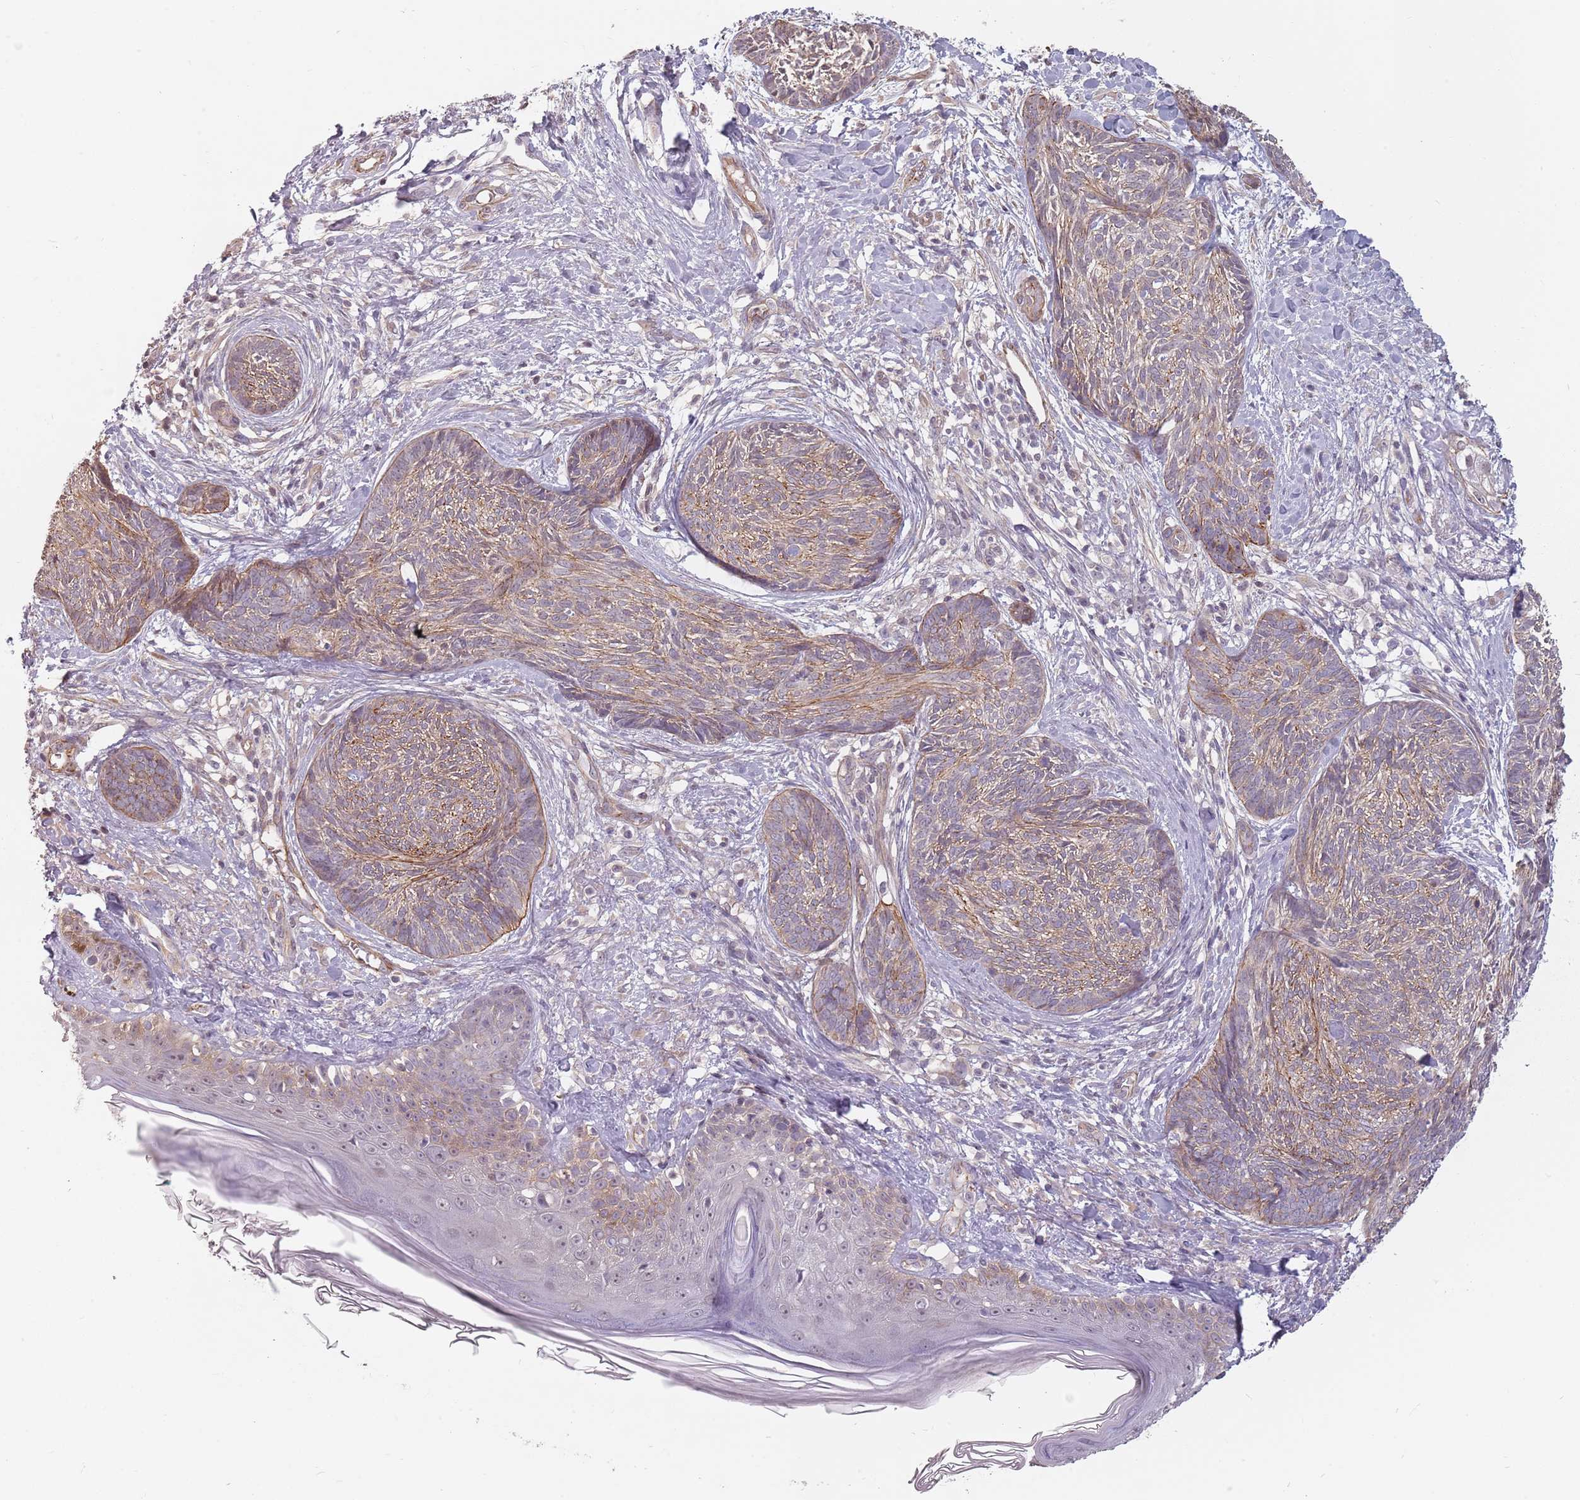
{"staining": {"intensity": "weak", "quantity": "25%-75%", "location": "cytoplasmic/membranous"}, "tissue": "skin cancer", "cell_type": "Tumor cells", "image_type": "cancer", "snomed": [{"axis": "morphology", "description": "Basal cell carcinoma"}, {"axis": "topography", "description": "Skin"}], "caption": "An immunohistochemistry micrograph of tumor tissue is shown. Protein staining in brown shows weak cytoplasmic/membranous positivity in skin cancer within tumor cells. Using DAB (brown) and hematoxylin (blue) stains, captured at high magnification using brightfield microscopy.", "gene": "PPP1R14C", "patient": {"sex": "male", "age": 73}}